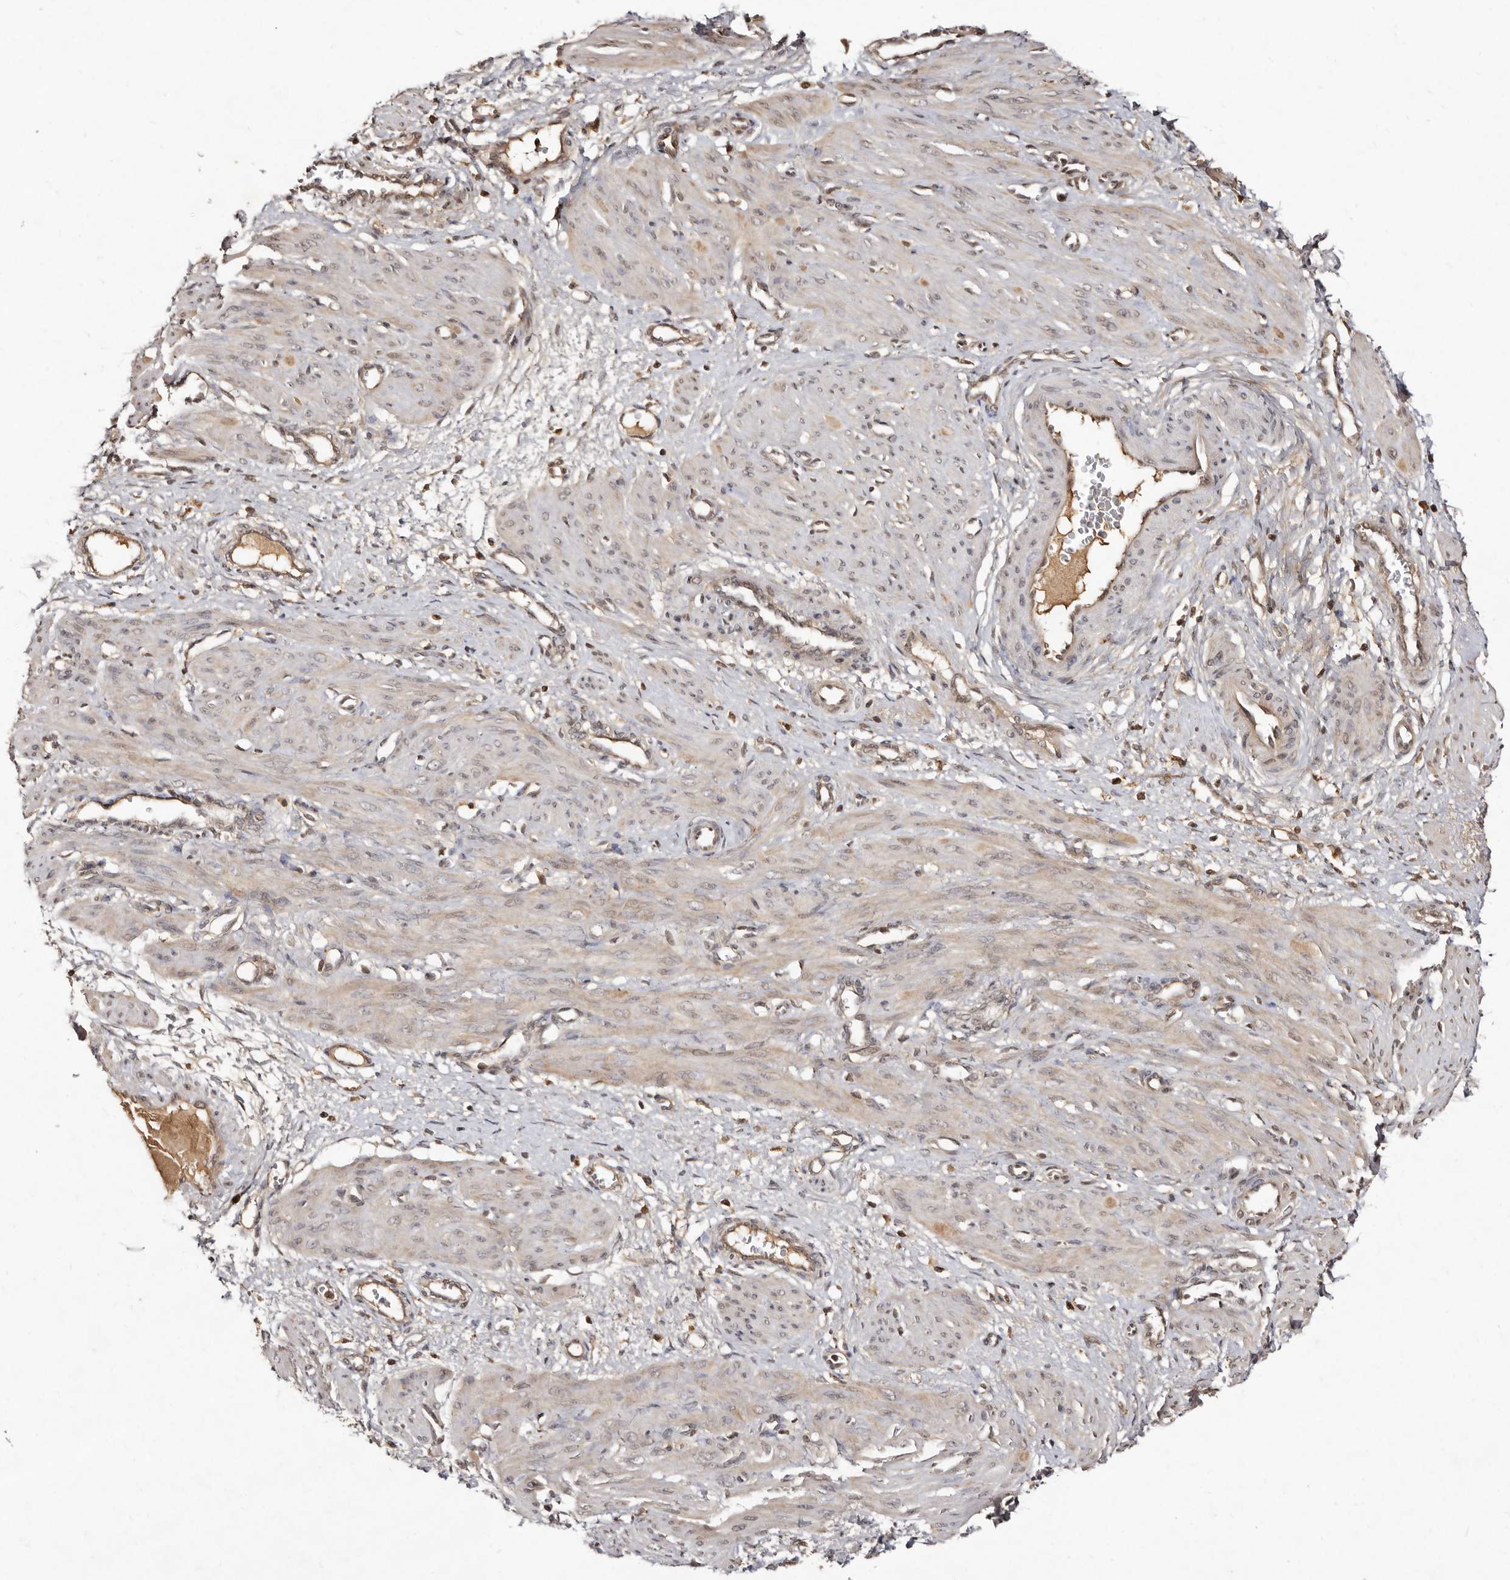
{"staining": {"intensity": "weak", "quantity": "25%-75%", "location": "cytoplasmic/membranous"}, "tissue": "smooth muscle", "cell_type": "Smooth muscle cells", "image_type": "normal", "snomed": [{"axis": "morphology", "description": "Normal tissue, NOS"}, {"axis": "topography", "description": "Endometrium"}], "caption": "Unremarkable smooth muscle was stained to show a protein in brown. There is low levels of weak cytoplasmic/membranous expression in about 25%-75% of smooth muscle cells. Nuclei are stained in blue.", "gene": "LCORL", "patient": {"sex": "female", "age": 33}}